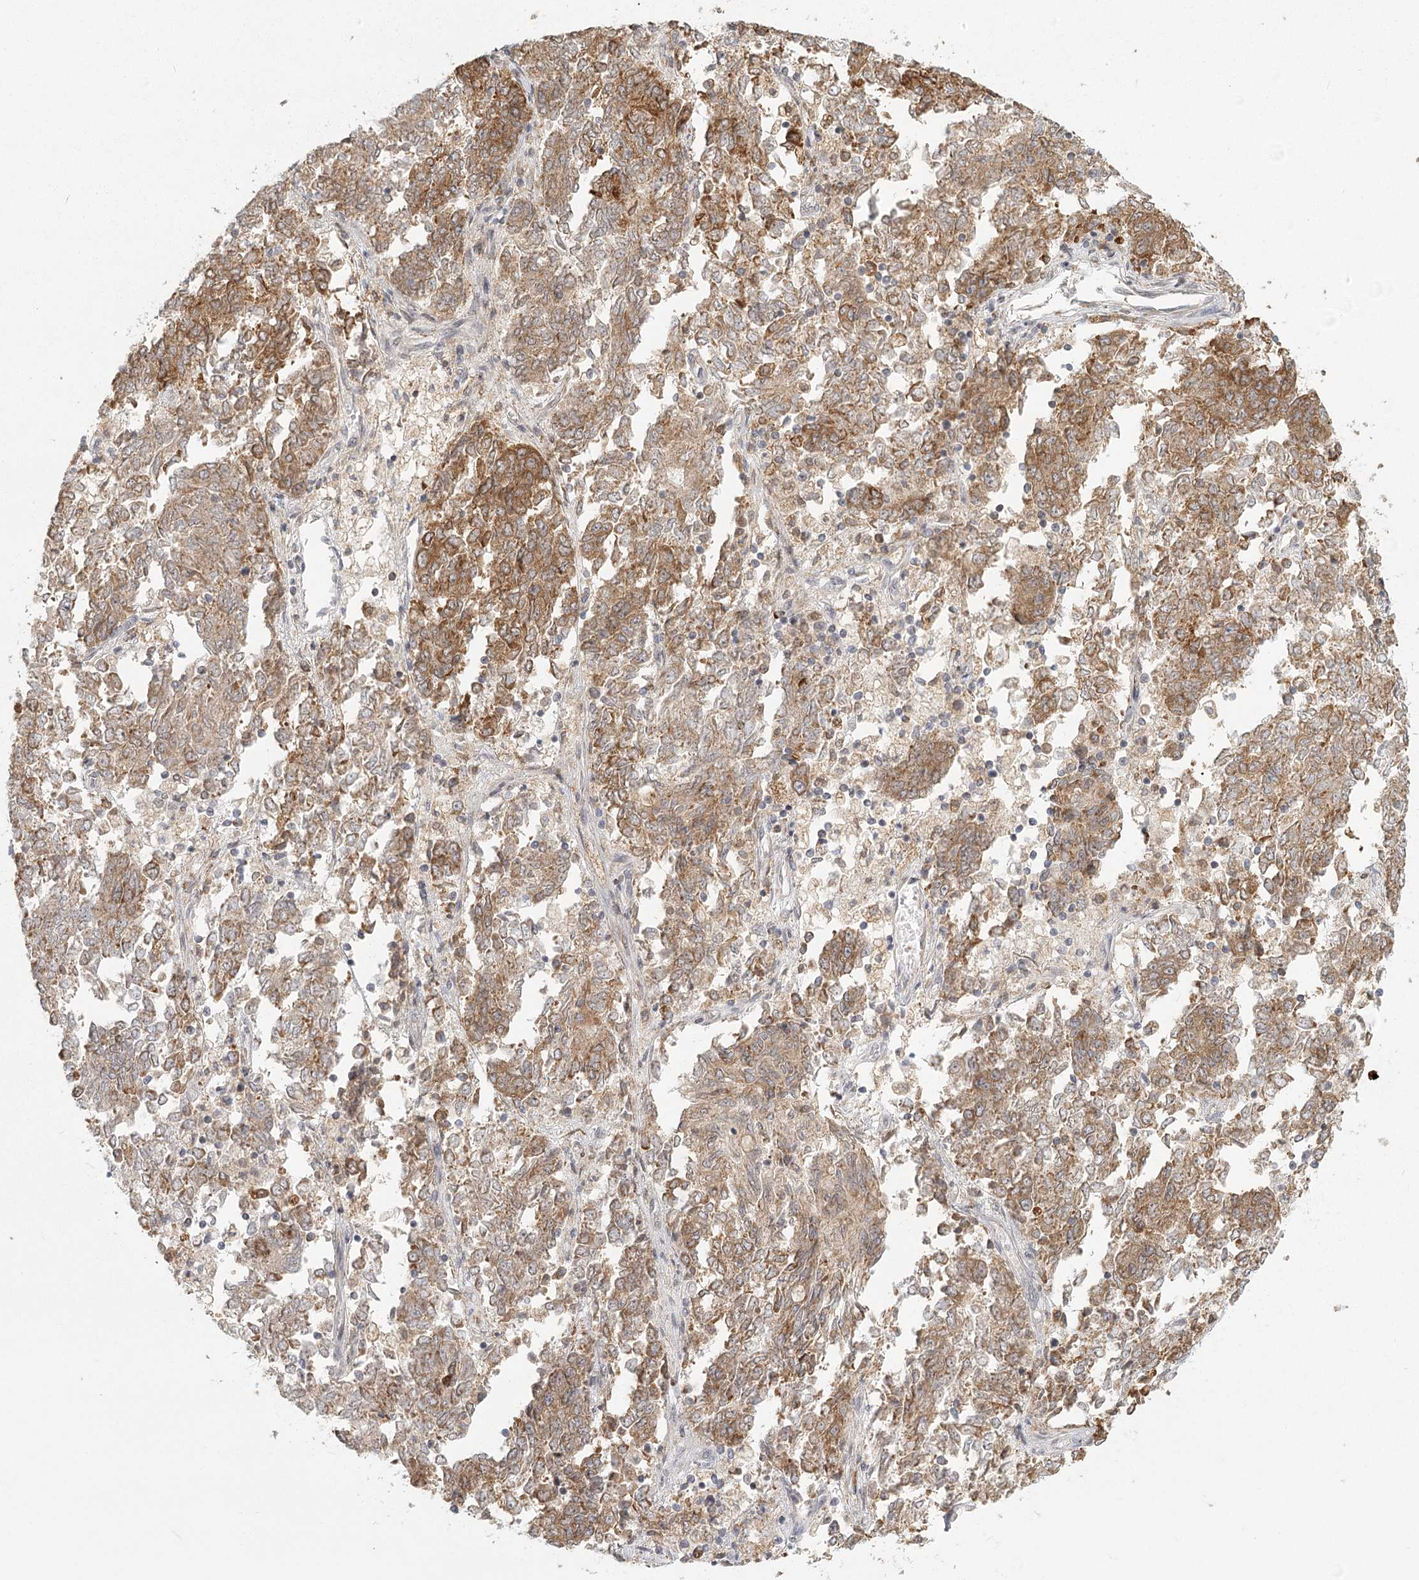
{"staining": {"intensity": "moderate", "quantity": ">75%", "location": "cytoplasmic/membranous"}, "tissue": "endometrial cancer", "cell_type": "Tumor cells", "image_type": "cancer", "snomed": [{"axis": "morphology", "description": "Adenocarcinoma, NOS"}, {"axis": "topography", "description": "Endometrium"}], "caption": "IHC histopathology image of neoplastic tissue: human adenocarcinoma (endometrial) stained using immunohistochemistry reveals medium levels of moderate protein expression localized specifically in the cytoplasmic/membranous of tumor cells, appearing as a cytoplasmic/membranous brown color.", "gene": "LACTB", "patient": {"sex": "female", "age": 80}}